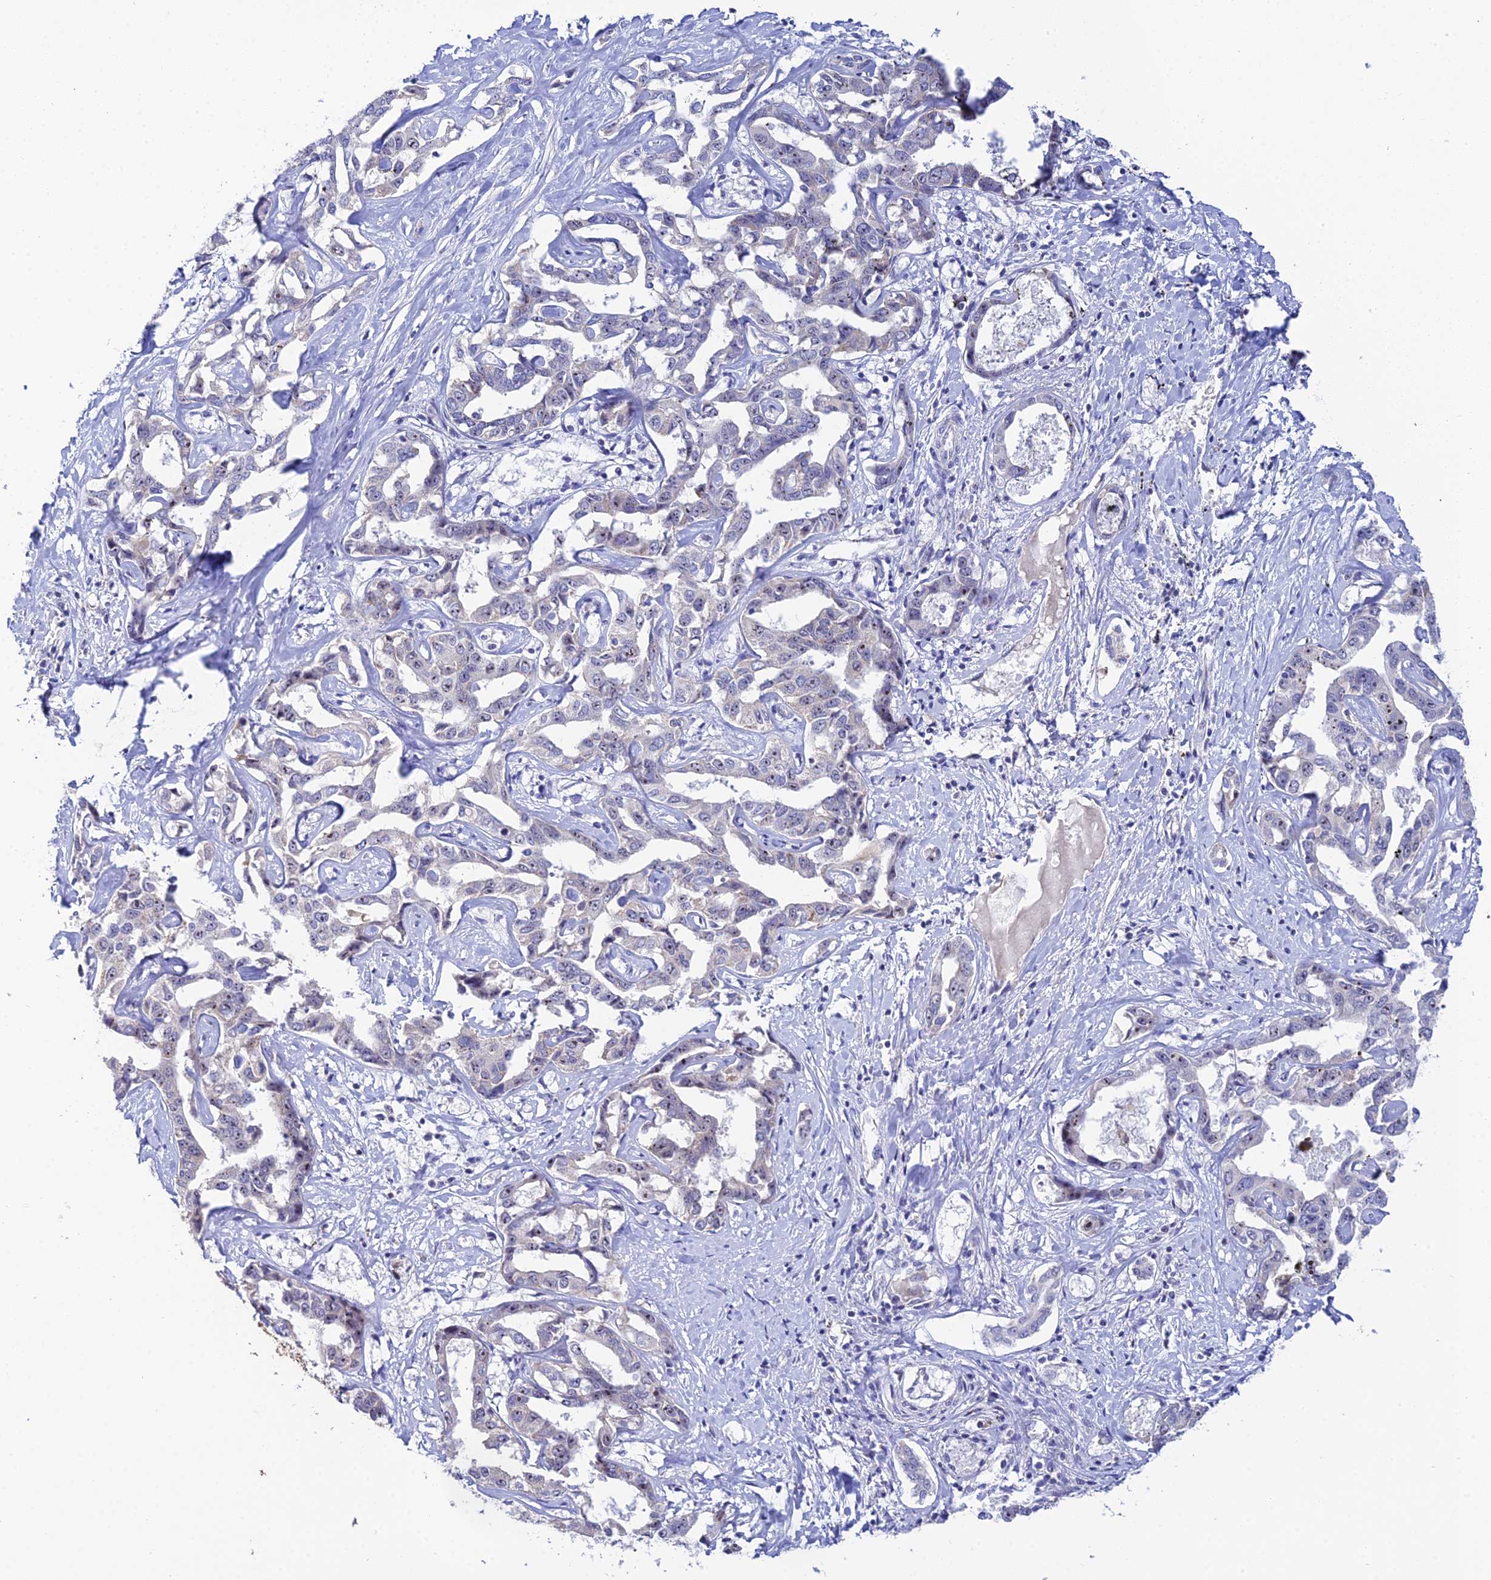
{"staining": {"intensity": "weak", "quantity": "25%-75%", "location": "nuclear"}, "tissue": "liver cancer", "cell_type": "Tumor cells", "image_type": "cancer", "snomed": [{"axis": "morphology", "description": "Cholangiocarcinoma"}, {"axis": "topography", "description": "Liver"}], "caption": "Protein staining of liver cancer (cholangiocarcinoma) tissue shows weak nuclear positivity in about 25%-75% of tumor cells. Immunohistochemistry (ihc) stains the protein of interest in brown and the nuclei are stained blue.", "gene": "PLPP4", "patient": {"sex": "male", "age": 59}}